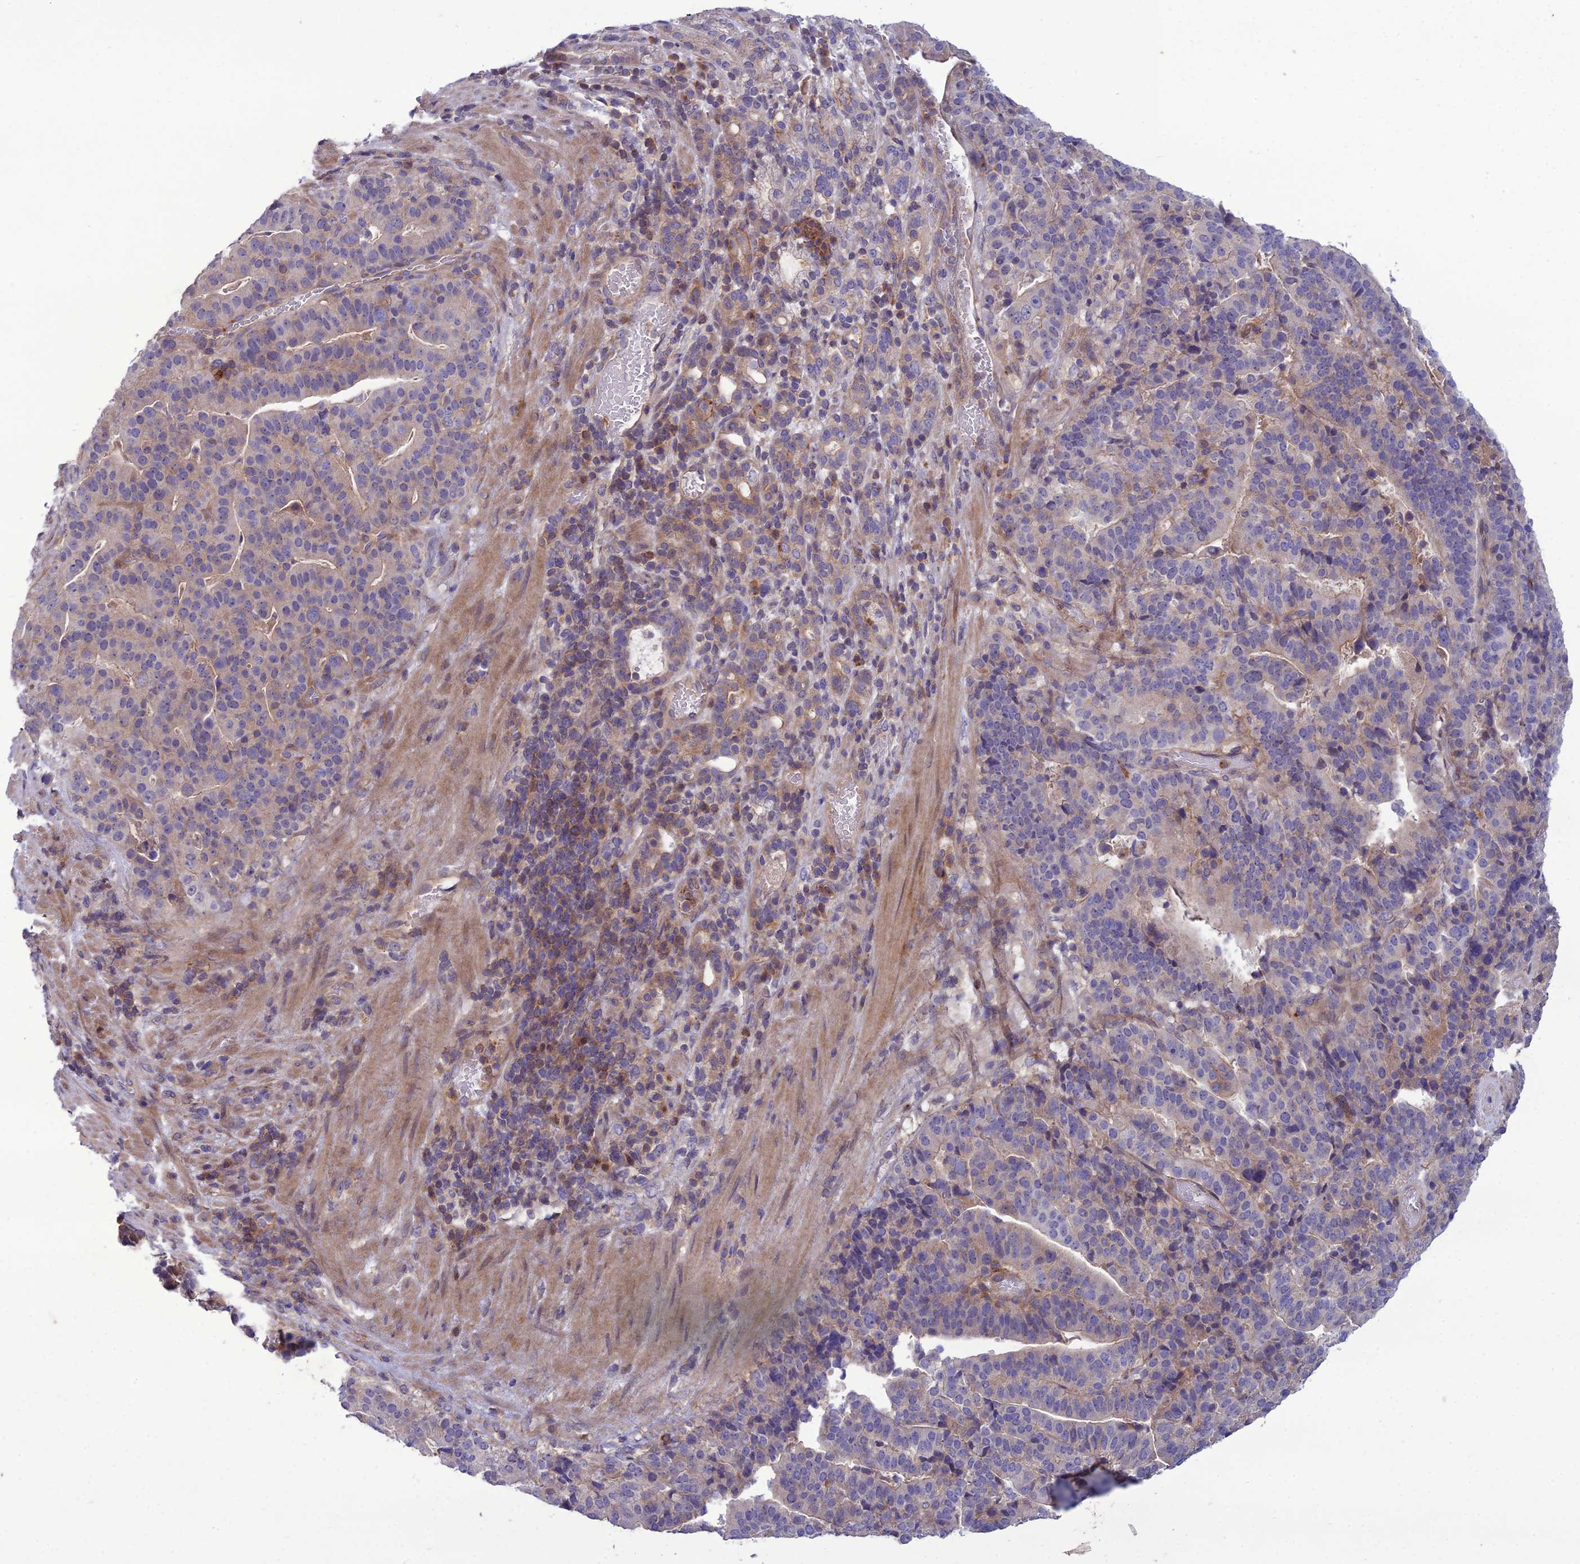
{"staining": {"intensity": "negative", "quantity": "none", "location": "none"}, "tissue": "stomach cancer", "cell_type": "Tumor cells", "image_type": "cancer", "snomed": [{"axis": "morphology", "description": "Adenocarcinoma, NOS"}, {"axis": "topography", "description": "Stomach"}], "caption": "Tumor cells show no significant protein positivity in stomach cancer. (Brightfield microscopy of DAB (3,3'-diaminobenzidine) immunohistochemistry at high magnification).", "gene": "GDF6", "patient": {"sex": "male", "age": 48}}